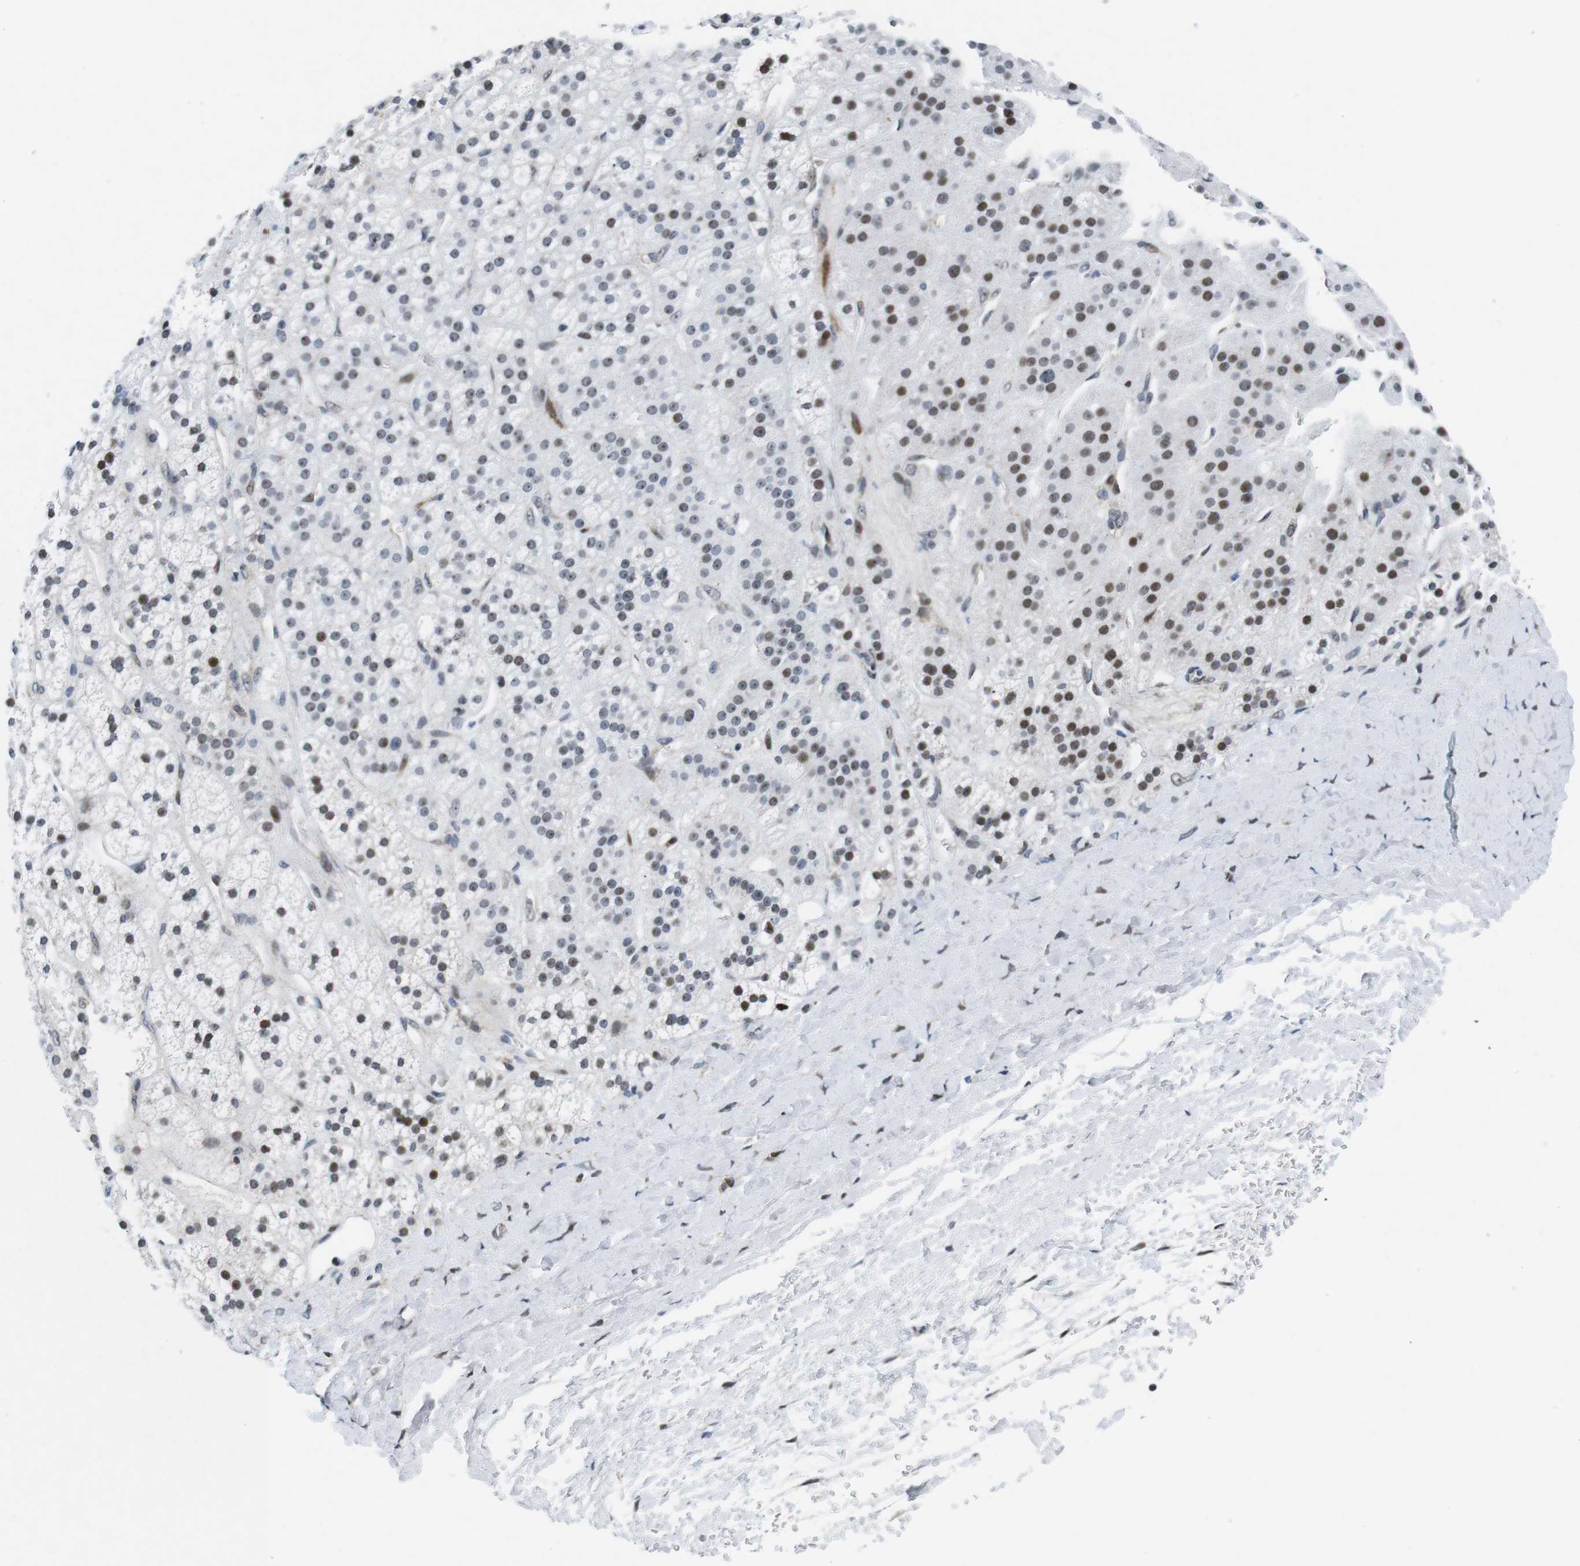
{"staining": {"intensity": "moderate", "quantity": "<25%", "location": "nuclear"}, "tissue": "adrenal gland", "cell_type": "Glandular cells", "image_type": "normal", "snomed": [{"axis": "morphology", "description": "Normal tissue, NOS"}, {"axis": "topography", "description": "Adrenal gland"}], "caption": "IHC micrograph of normal human adrenal gland stained for a protein (brown), which demonstrates low levels of moderate nuclear expression in approximately <25% of glandular cells.", "gene": "MLH1", "patient": {"sex": "male", "age": 56}}